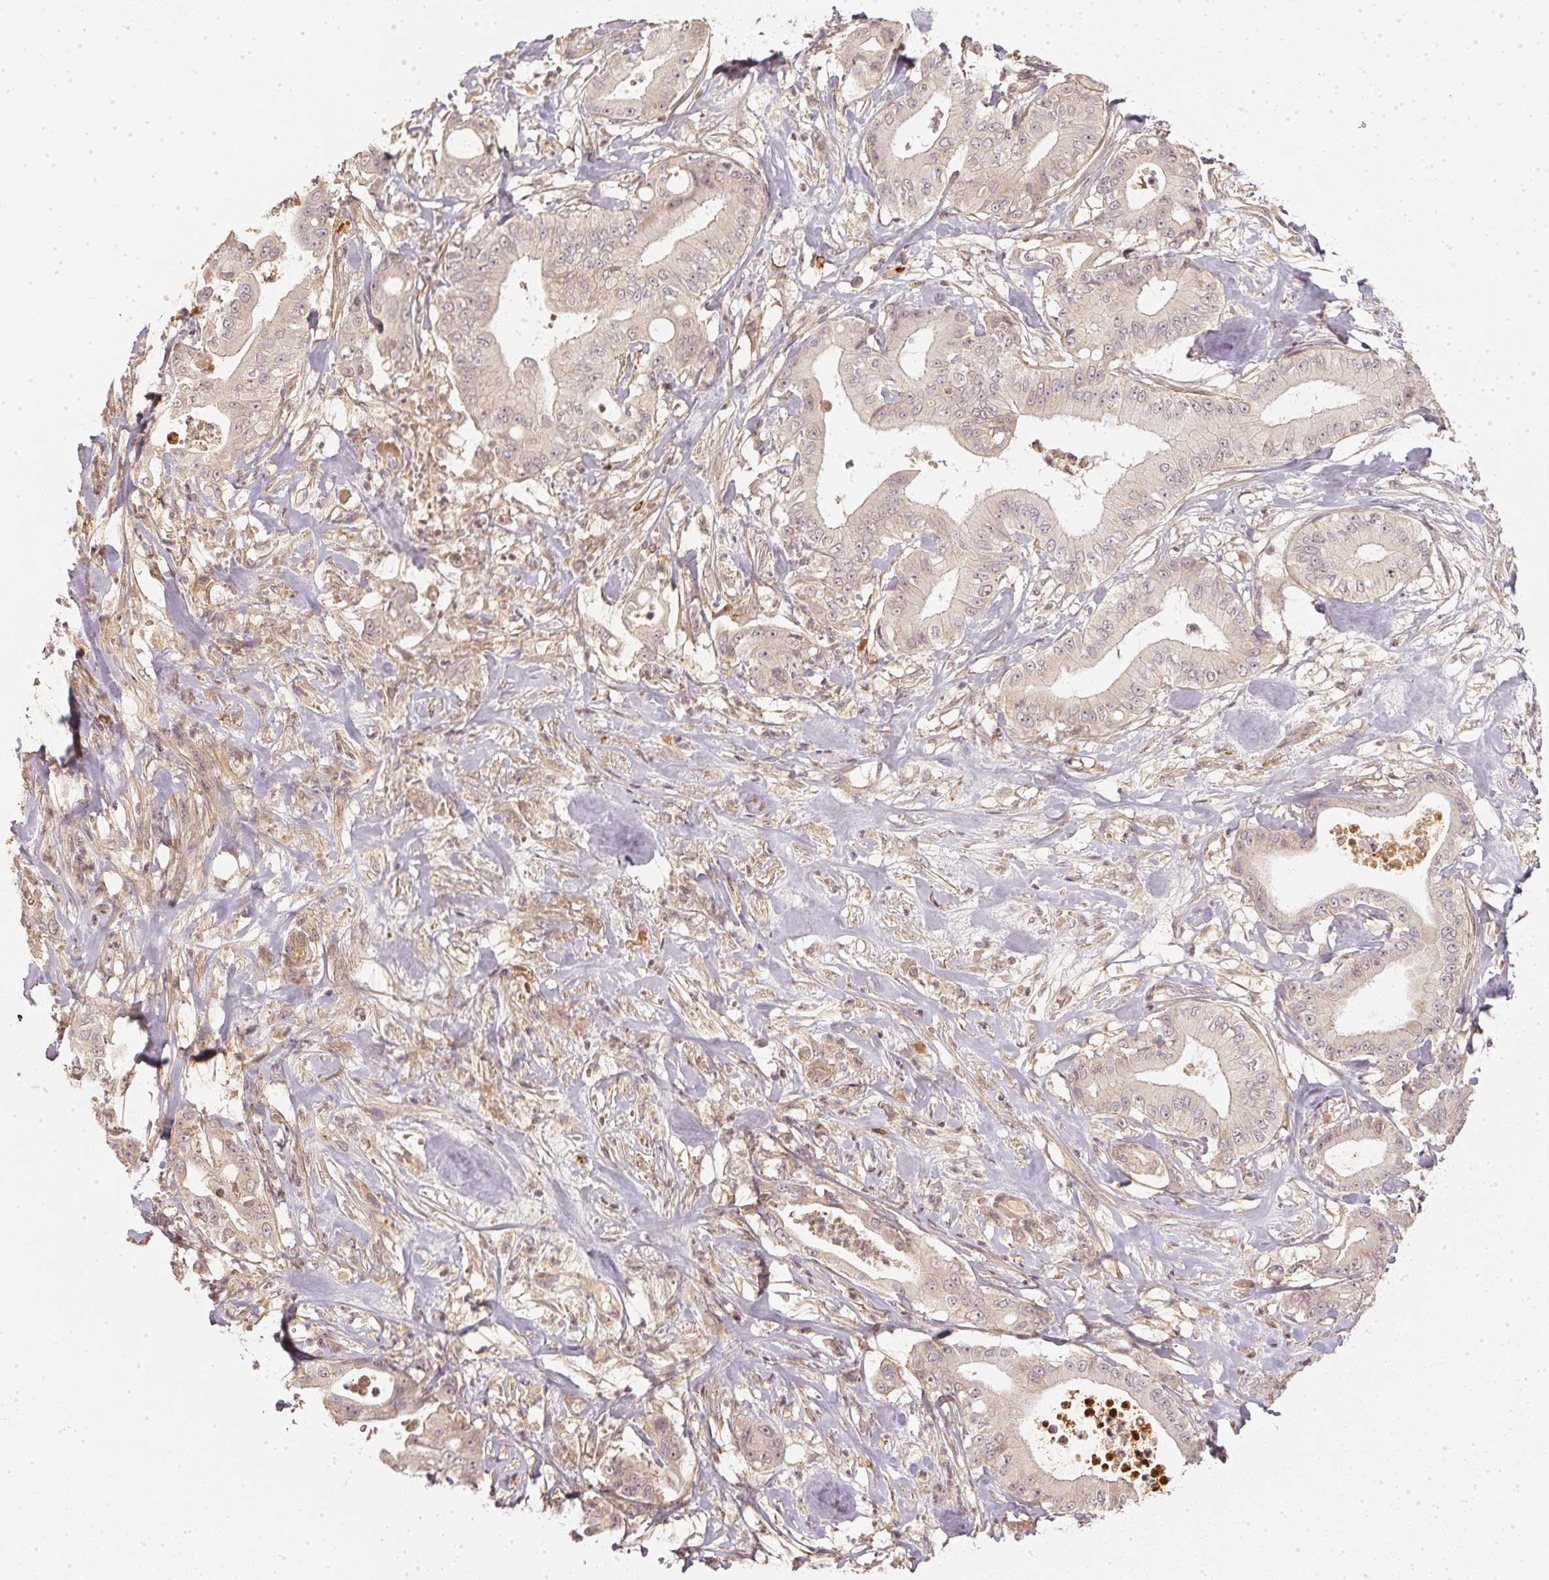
{"staining": {"intensity": "negative", "quantity": "none", "location": "none"}, "tissue": "pancreatic cancer", "cell_type": "Tumor cells", "image_type": "cancer", "snomed": [{"axis": "morphology", "description": "Adenocarcinoma, NOS"}, {"axis": "topography", "description": "Pancreas"}], "caption": "Immunohistochemistry of human pancreatic cancer (adenocarcinoma) exhibits no expression in tumor cells.", "gene": "SERPINE1", "patient": {"sex": "male", "age": 71}}